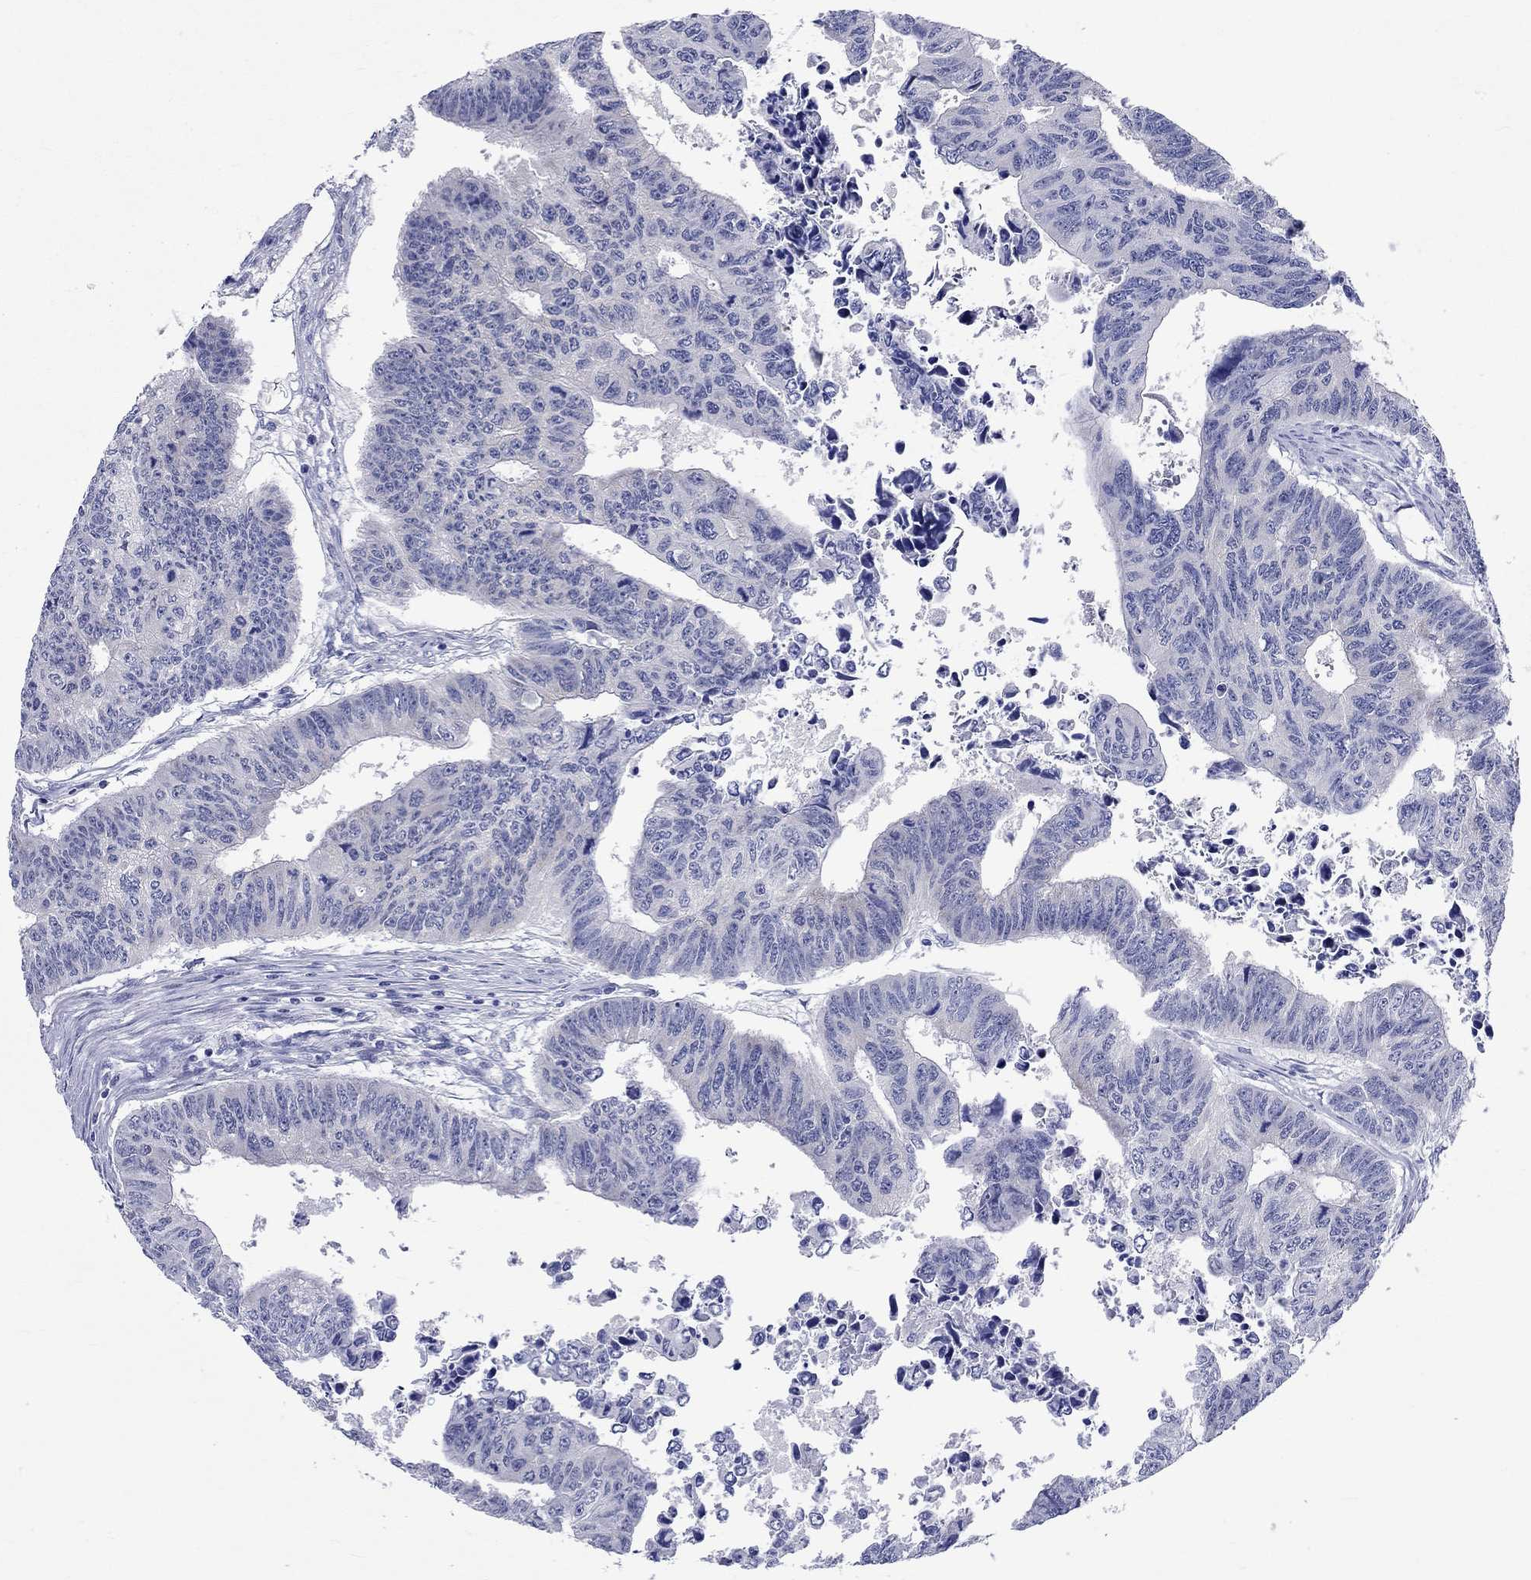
{"staining": {"intensity": "negative", "quantity": "none", "location": "none"}, "tissue": "colorectal cancer", "cell_type": "Tumor cells", "image_type": "cancer", "snomed": [{"axis": "morphology", "description": "Adenocarcinoma, NOS"}, {"axis": "topography", "description": "Rectum"}], "caption": "High power microscopy histopathology image of an immunohistochemistry histopathology image of colorectal cancer, revealing no significant staining in tumor cells.", "gene": "CERS1", "patient": {"sex": "female", "age": 85}}